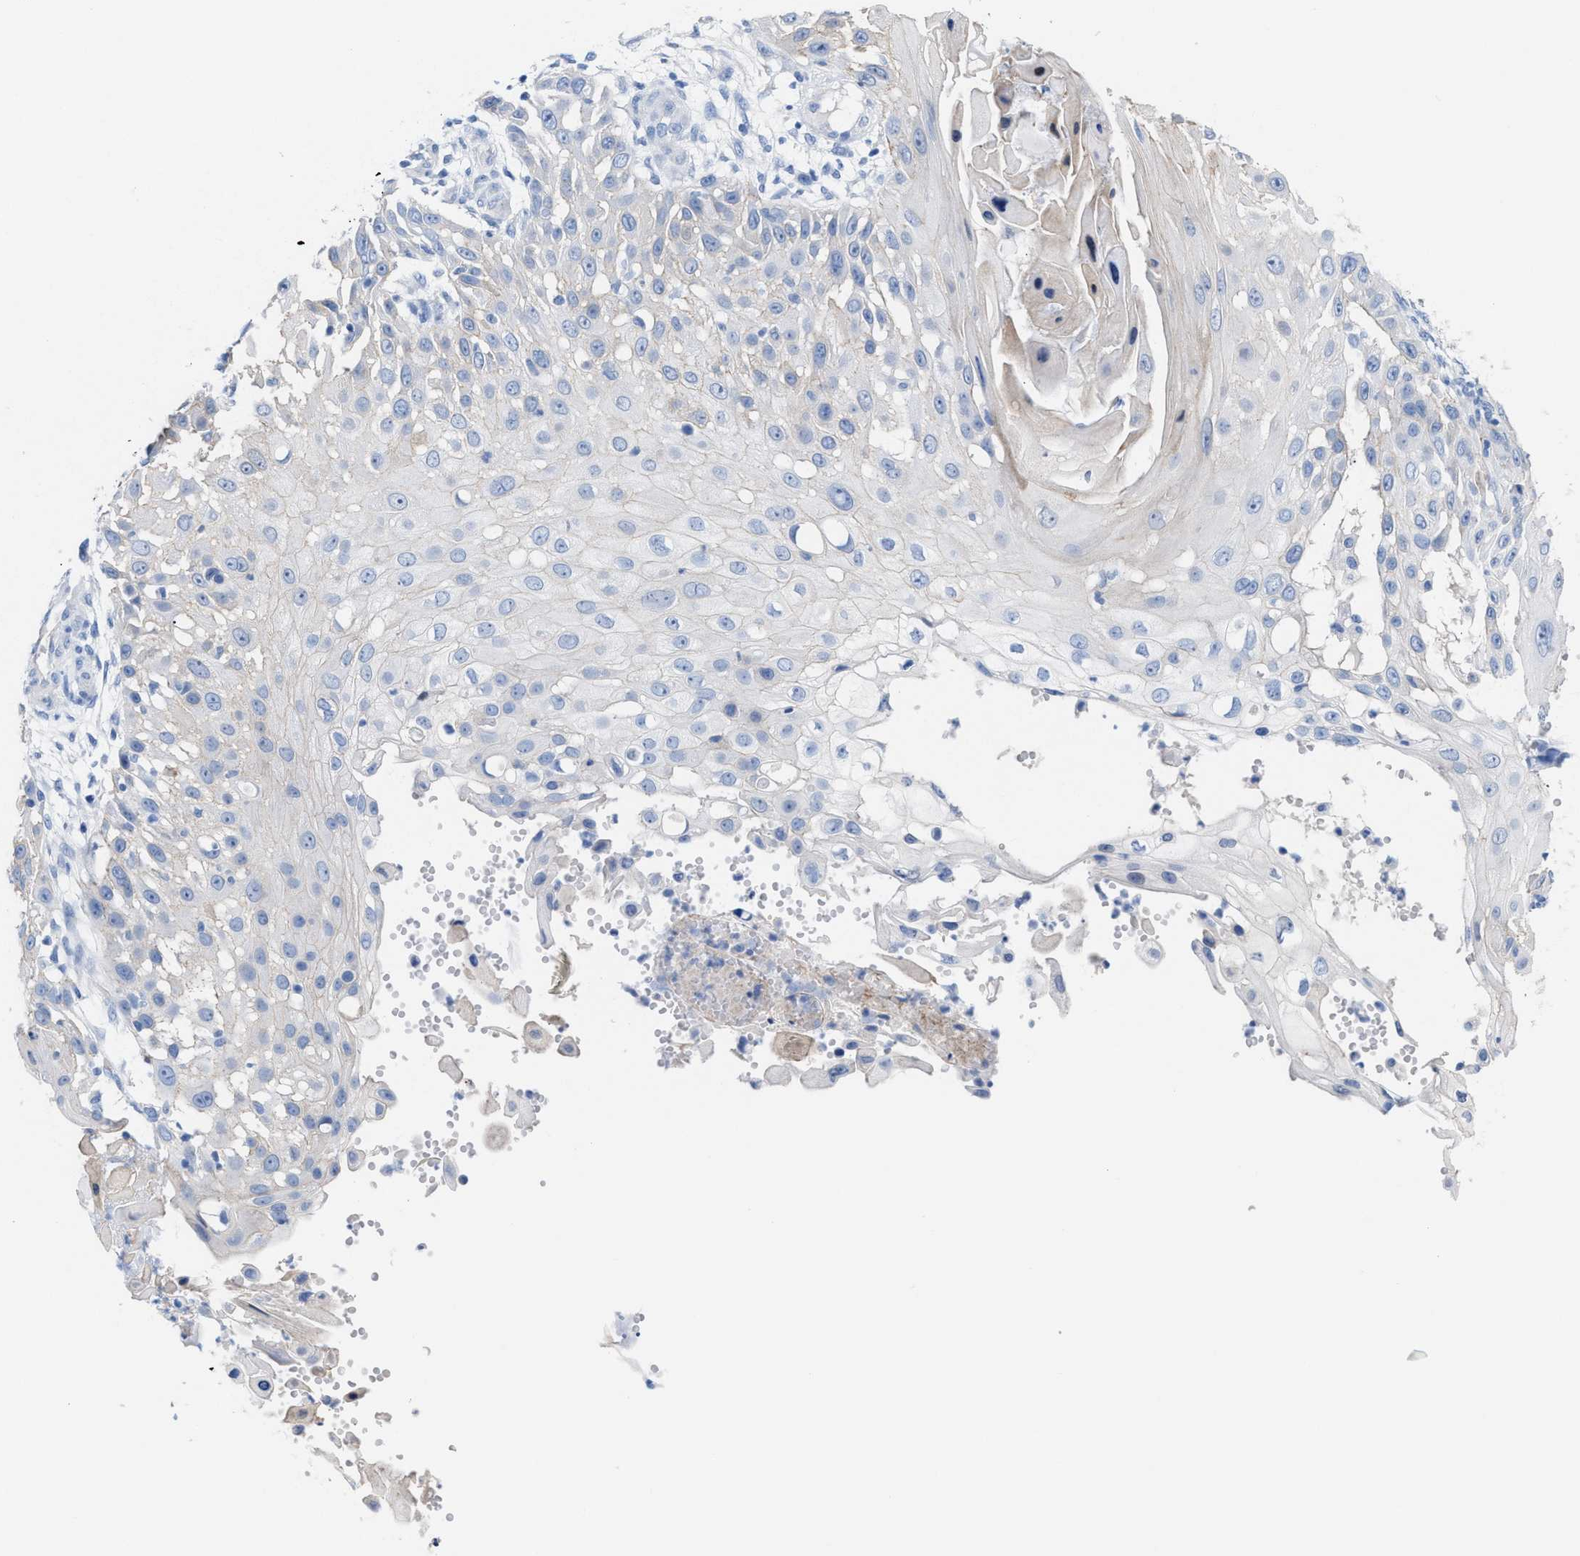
{"staining": {"intensity": "negative", "quantity": "none", "location": "none"}, "tissue": "skin cancer", "cell_type": "Tumor cells", "image_type": "cancer", "snomed": [{"axis": "morphology", "description": "Squamous cell carcinoma, NOS"}, {"axis": "topography", "description": "Skin"}], "caption": "Skin cancer was stained to show a protein in brown. There is no significant staining in tumor cells.", "gene": "CPA1", "patient": {"sex": "female", "age": 44}}